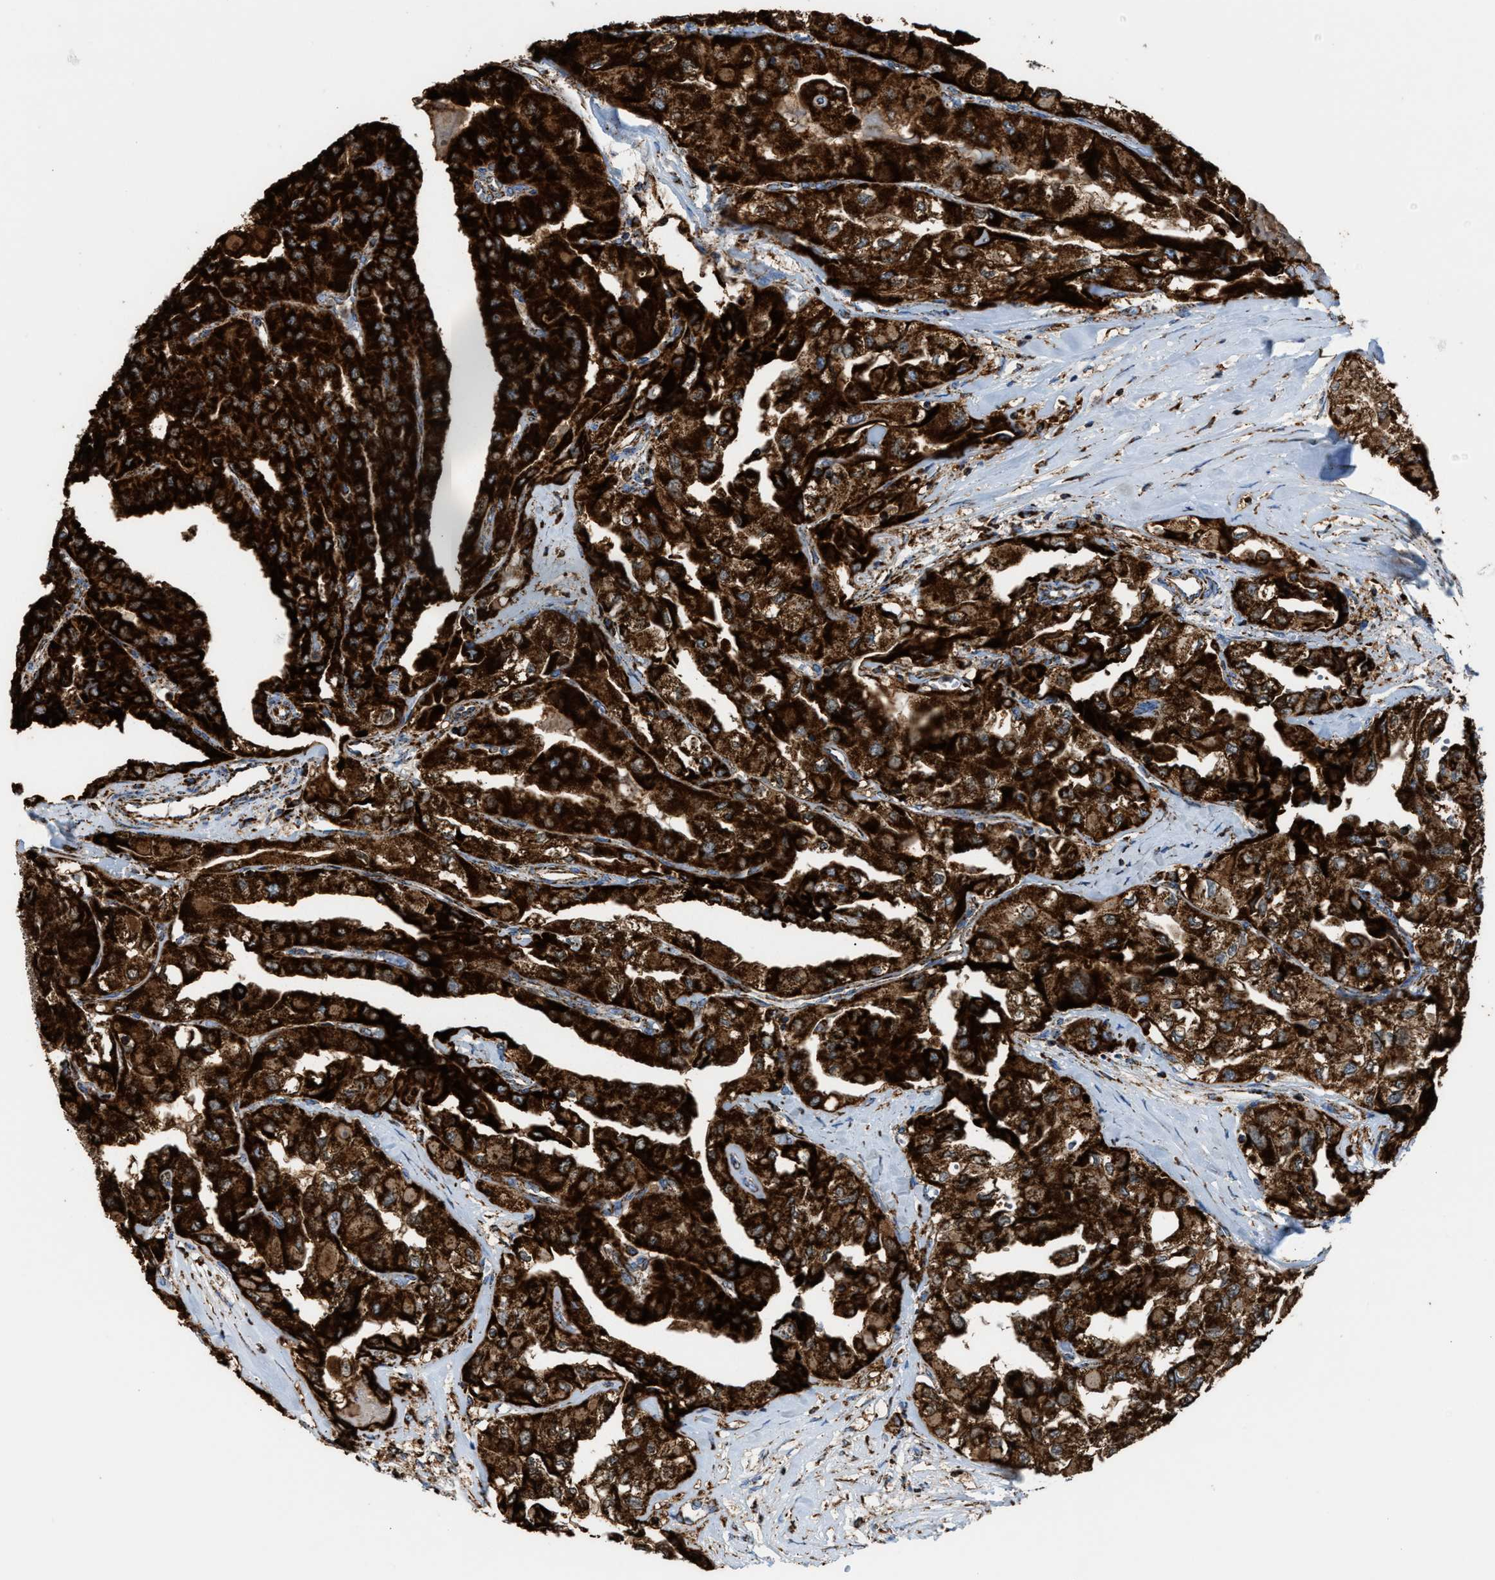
{"staining": {"intensity": "strong", "quantity": ">75%", "location": "cytoplasmic/membranous"}, "tissue": "thyroid cancer", "cell_type": "Tumor cells", "image_type": "cancer", "snomed": [{"axis": "morphology", "description": "Papillary adenocarcinoma, NOS"}, {"axis": "topography", "description": "Thyroid gland"}], "caption": "Strong cytoplasmic/membranous expression is appreciated in about >75% of tumor cells in thyroid cancer.", "gene": "ECHS1", "patient": {"sex": "female", "age": 59}}